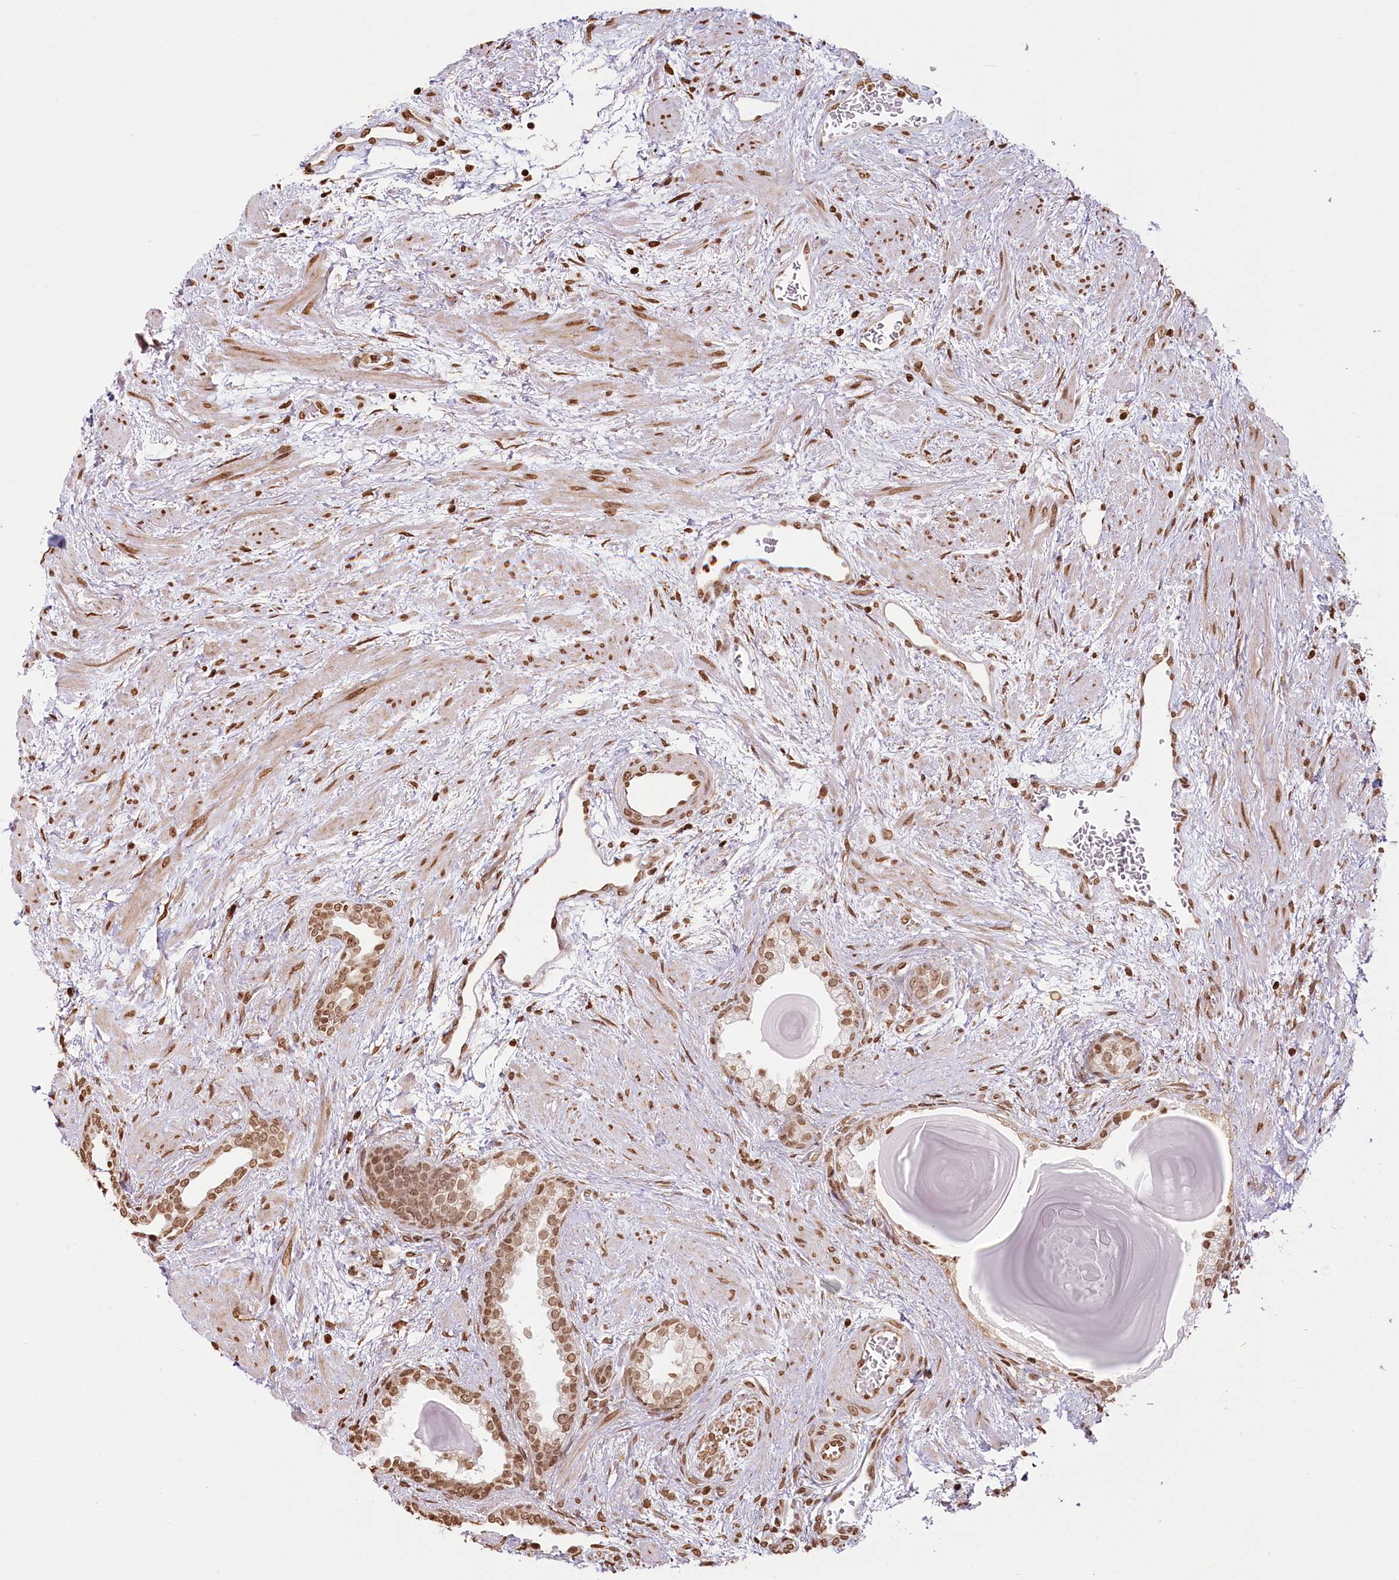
{"staining": {"intensity": "moderate", "quantity": ">75%", "location": "nuclear"}, "tissue": "prostate", "cell_type": "Glandular cells", "image_type": "normal", "snomed": [{"axis": "morphology", "description": "Normal tissue, NOS"}, {"axis": "topography", "description": "Prostate"}], "caption": "This histopathology image reveals immunohistochemistry staining of benign prostate, with medium moderate nuclear expression in about >75% of glandular cells.", "gene": "FAM13A", "patient": {"sex": "male", "age": 48}}